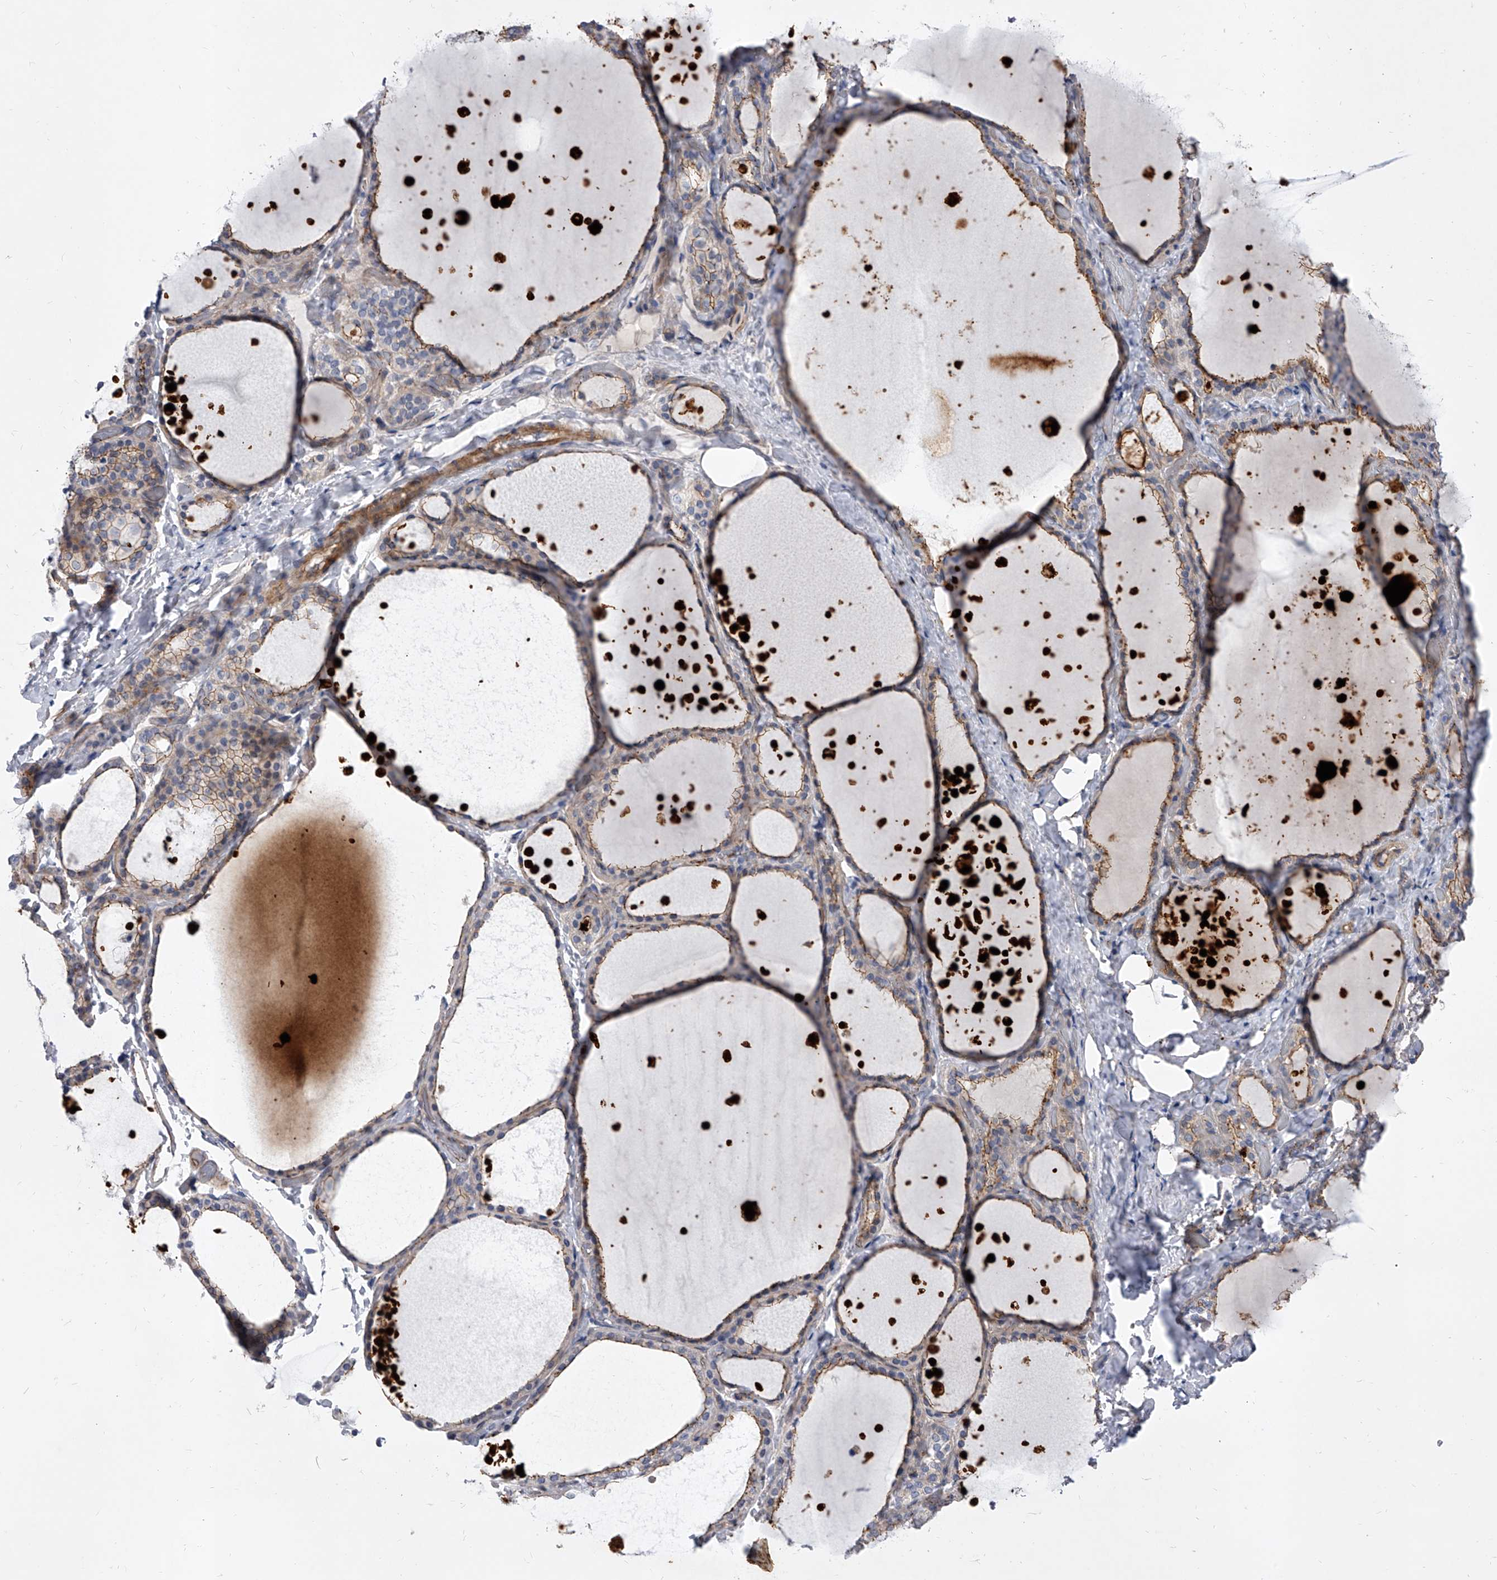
{"staining": {"intensity": "moderate", "quantity": ">75%", "location": "cytoplasmic/membranous"}, "tissue": "thyroid gland", "cell_type": "Glandular cells", "image_type": "normal", "snomed": [{"axis": "morphology", "description": "Normal tissue, NOS"}, {"axis": "topography", "description": "Thyroid gland"}], "caption": "Immunohistochemistry image of normal thyroid gland: human thyroid gland stained using immunohistochemistry (IHC) demonstrates medium levels of moderate protein expression localized specifically in the cytoplasmic/membranous of glandular cells, appearing as a cytoplasmic/membranous brown color.", "gene": "ENSG00000250424", "patient": {"sex": "female", "age": 44}}